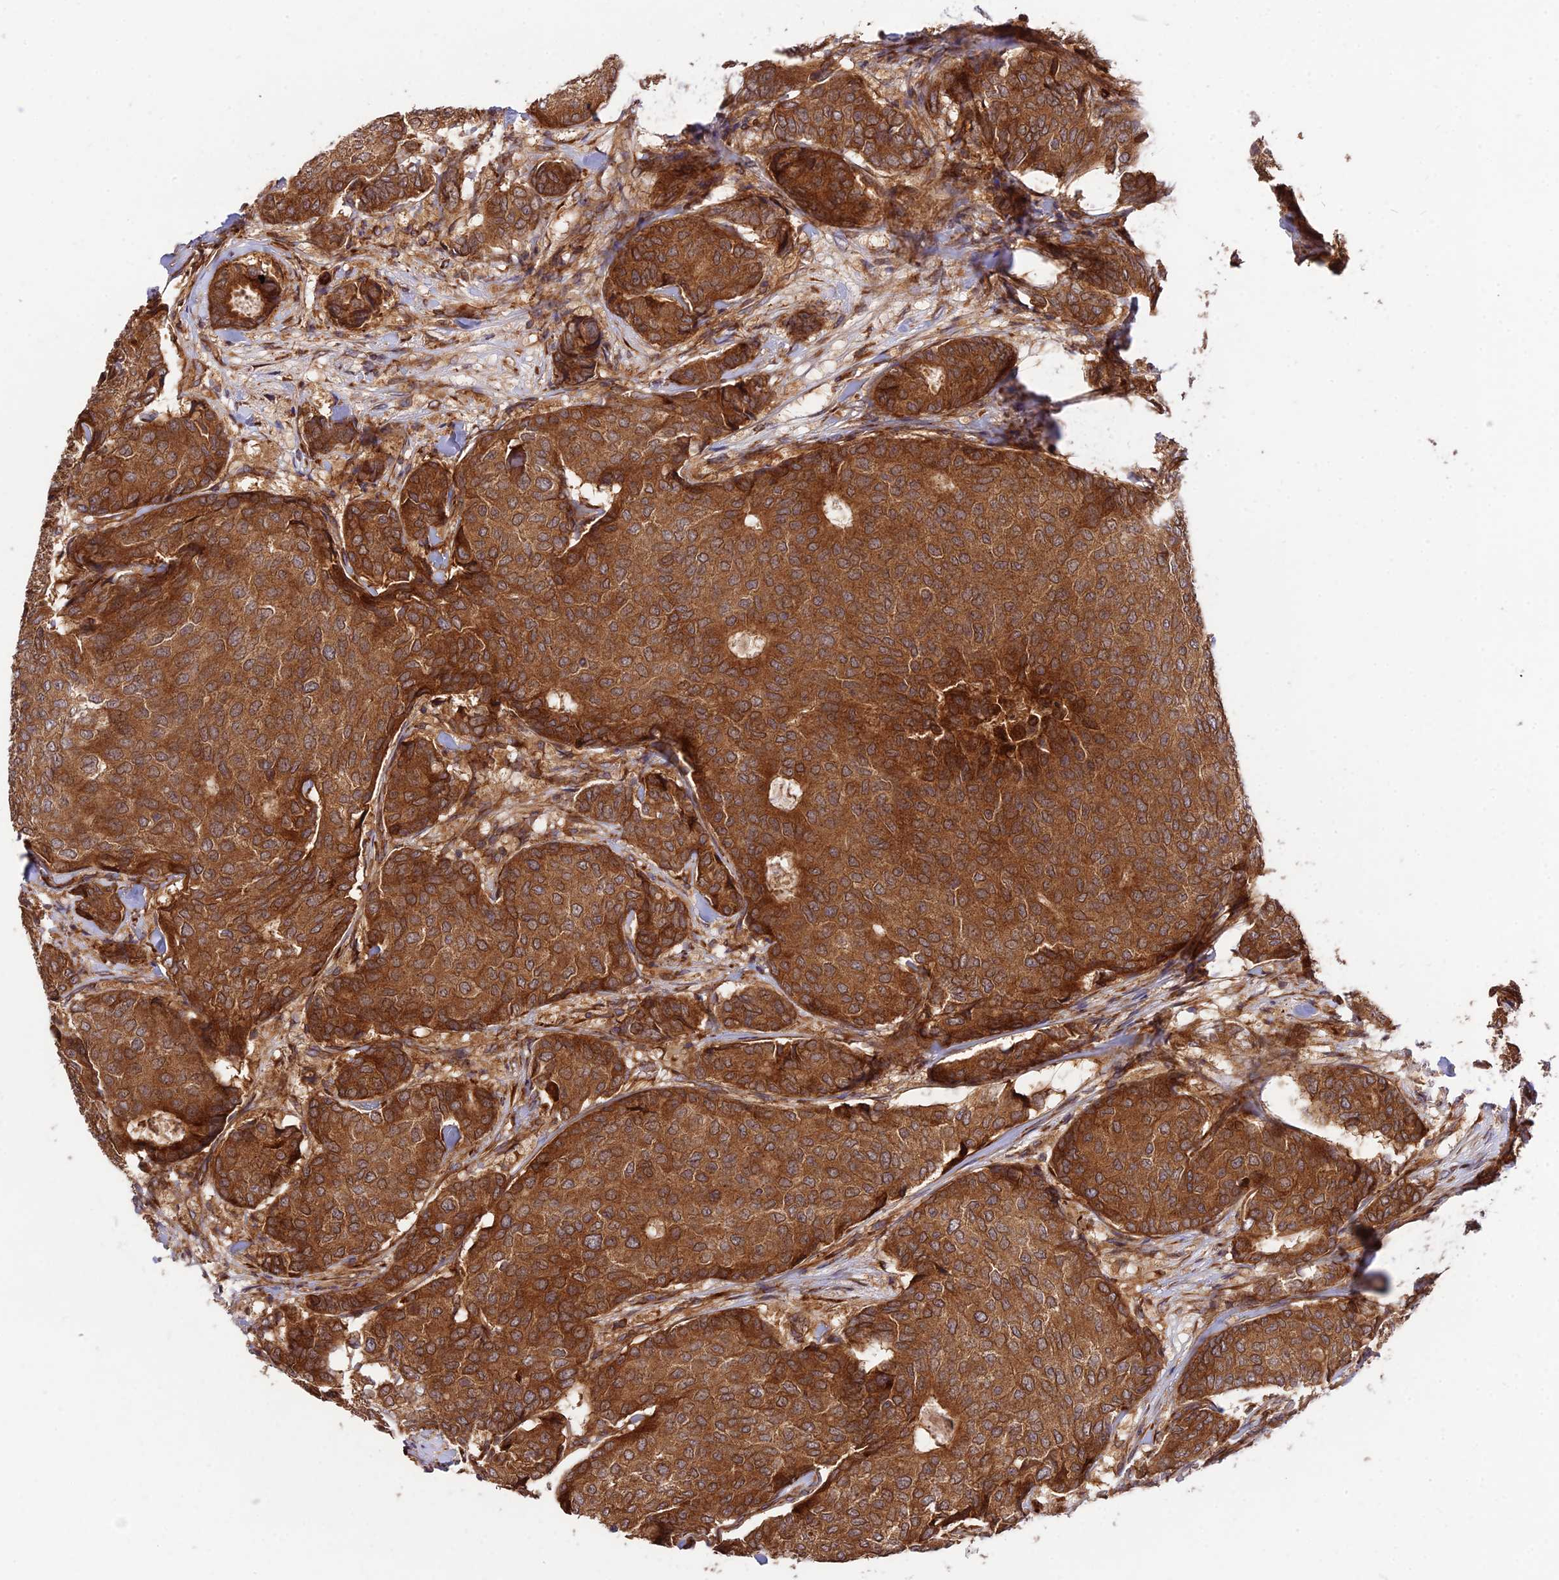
{"staining": {"intensity": "strong", "quantity": ">75%", "location": "cytoplasmic/membranous"}, "tissue": "breast cancer", "cell_type": "Tumor cells", "image_type": "cancer", "snomed": [{"axis": "morphology", "description": "Duct carcinoma"}, {"axis": "topography", "description": "Breast"}], "caption": "Intraductal carcinoma (breast) stained for a protein displays strong cytoplasmic/membranous positivity in tumor cells.", "gene": "ROCK1", "patient": {"sex": "female", "age": 75}}